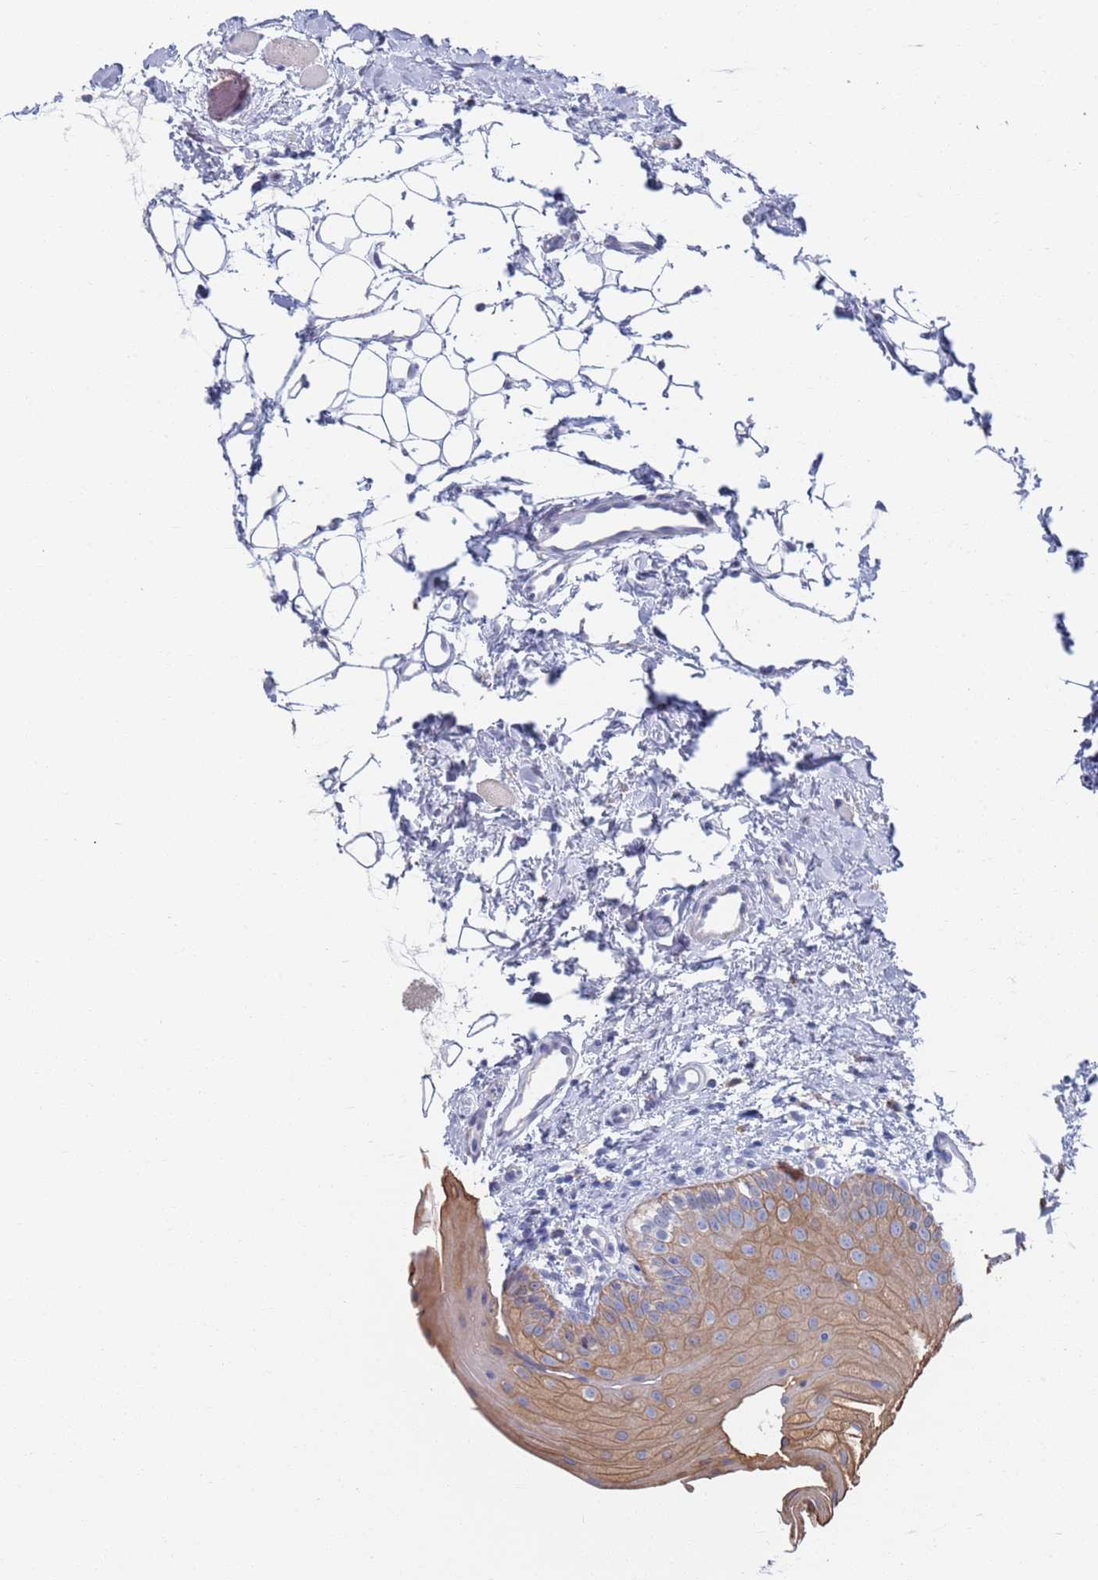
{"staining": {"intensity": "weak", "quantity": ">75%", "location": "cytoplasmic/membranous"}, "tissue": "oral mucosa", "cell_type": "Squamous epithelial cells", "image_type": "normal", "snomed": [{"axis": "morphology", "description": "Normal tissue, NOS"}, {"axis": "topography", "description": "Oral tissue"}], "caption": "High-power microscopy captured an immunohistochemistry (IHC) photomicrograph of unremarkable oral mucosa, revealing weak cytoplasmic/membranous positivity in about >75% of squamous epithelial cells.", "gene": "FUCA1", "patient": {"sex": "male", "age": 28}}